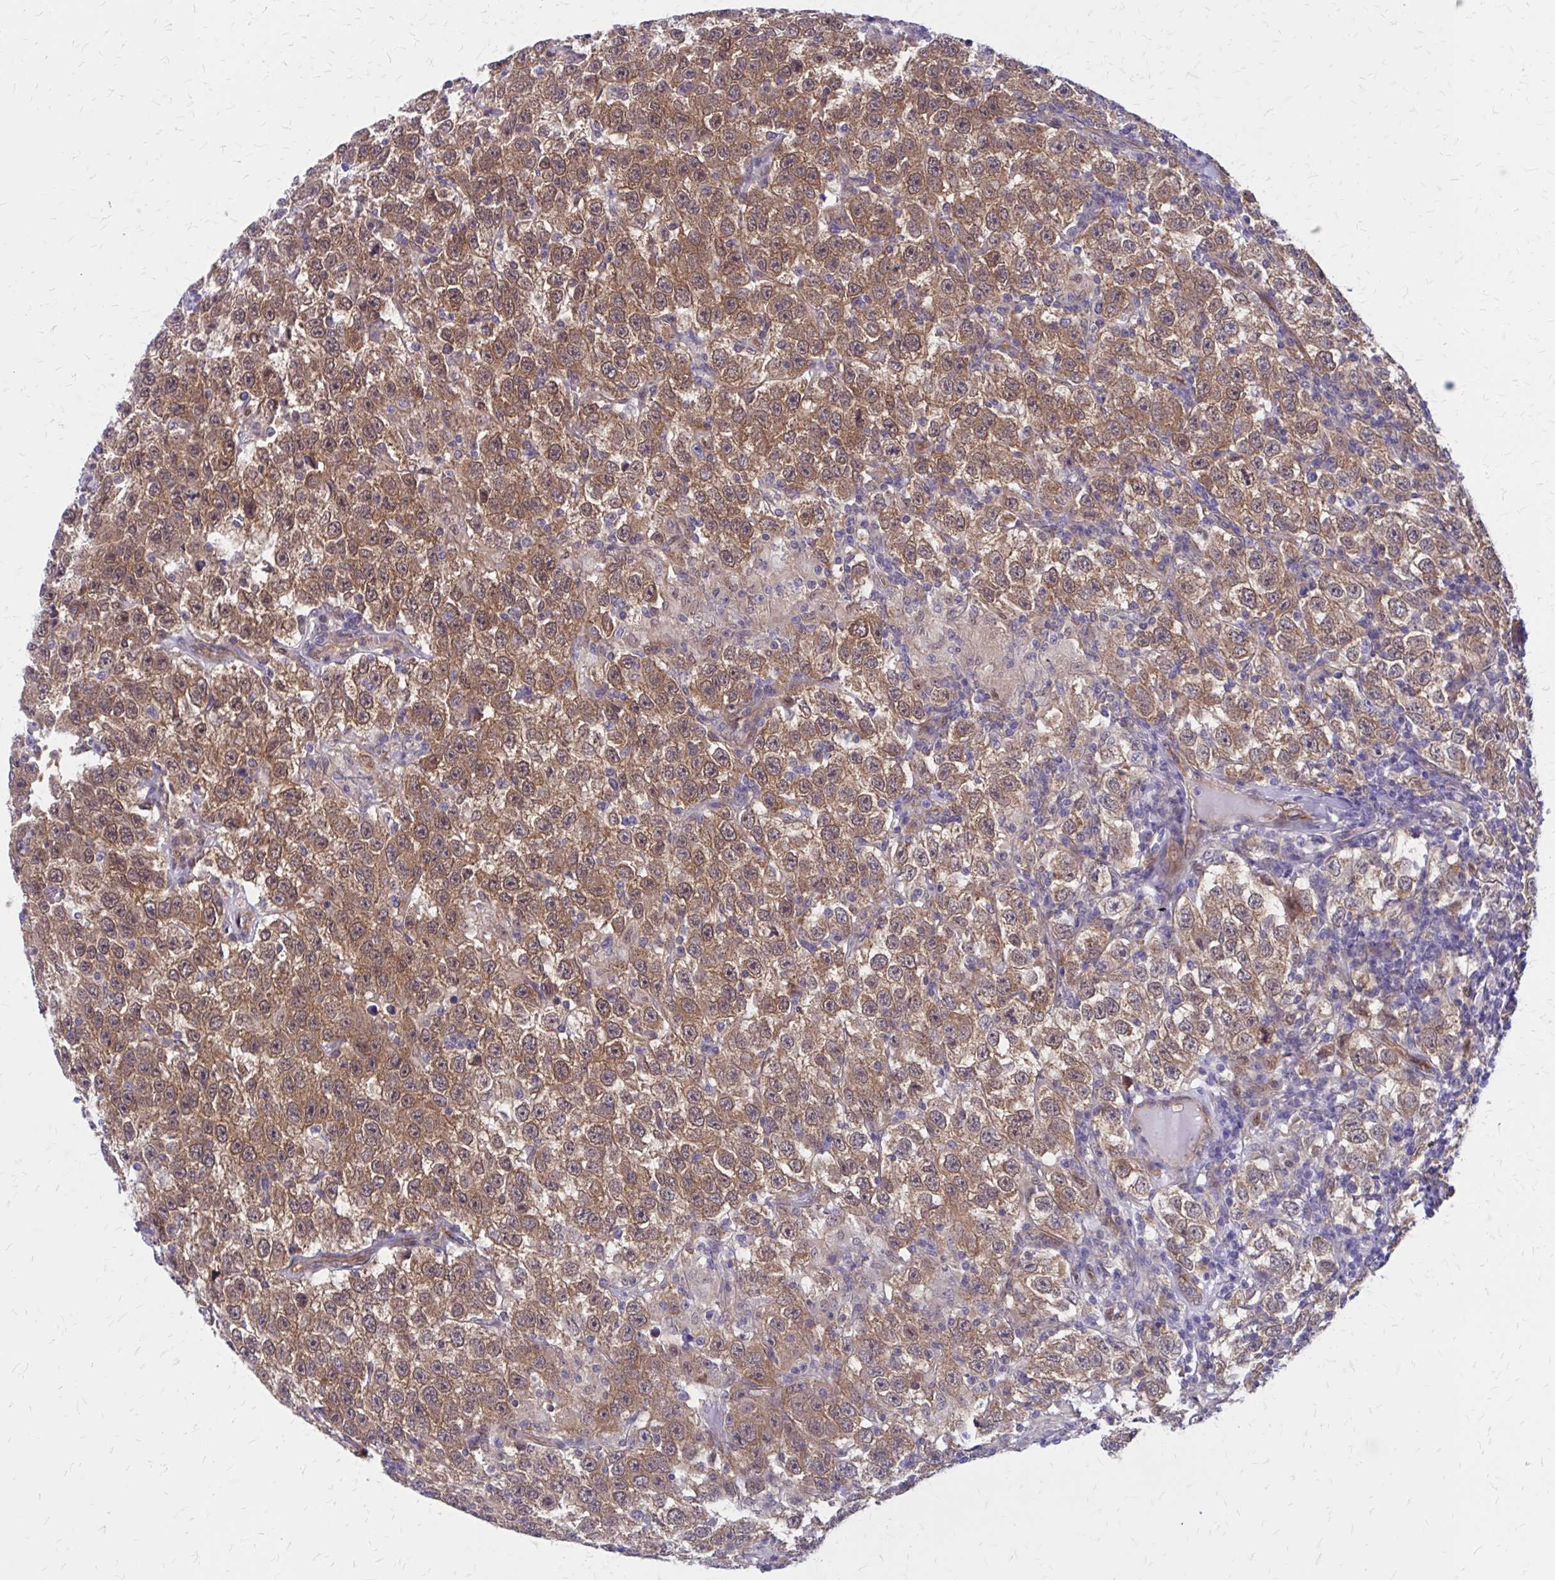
{"staining": {"intensity": "moderate", "quantity": ">75%", "location": "cytoplasmic/membranous,nuclear"}, "tissue": "testis cancer", "cell_type": "Tumor cells", "image_type": "cancer", "snomed": [{"axis": "morphology", "description": "Seminoma, NOS"}, {"axis": "topography", "description": "Testis"}], "caption": "Testis seminoma was stained to show a protein in brown. There is medium levels of moderate cytoplasmic/membranous and nuclear expression in approximately >75% of tumor cells.", "gene": "CLIC2", "patient": {"sex": "male", "age": 41}}